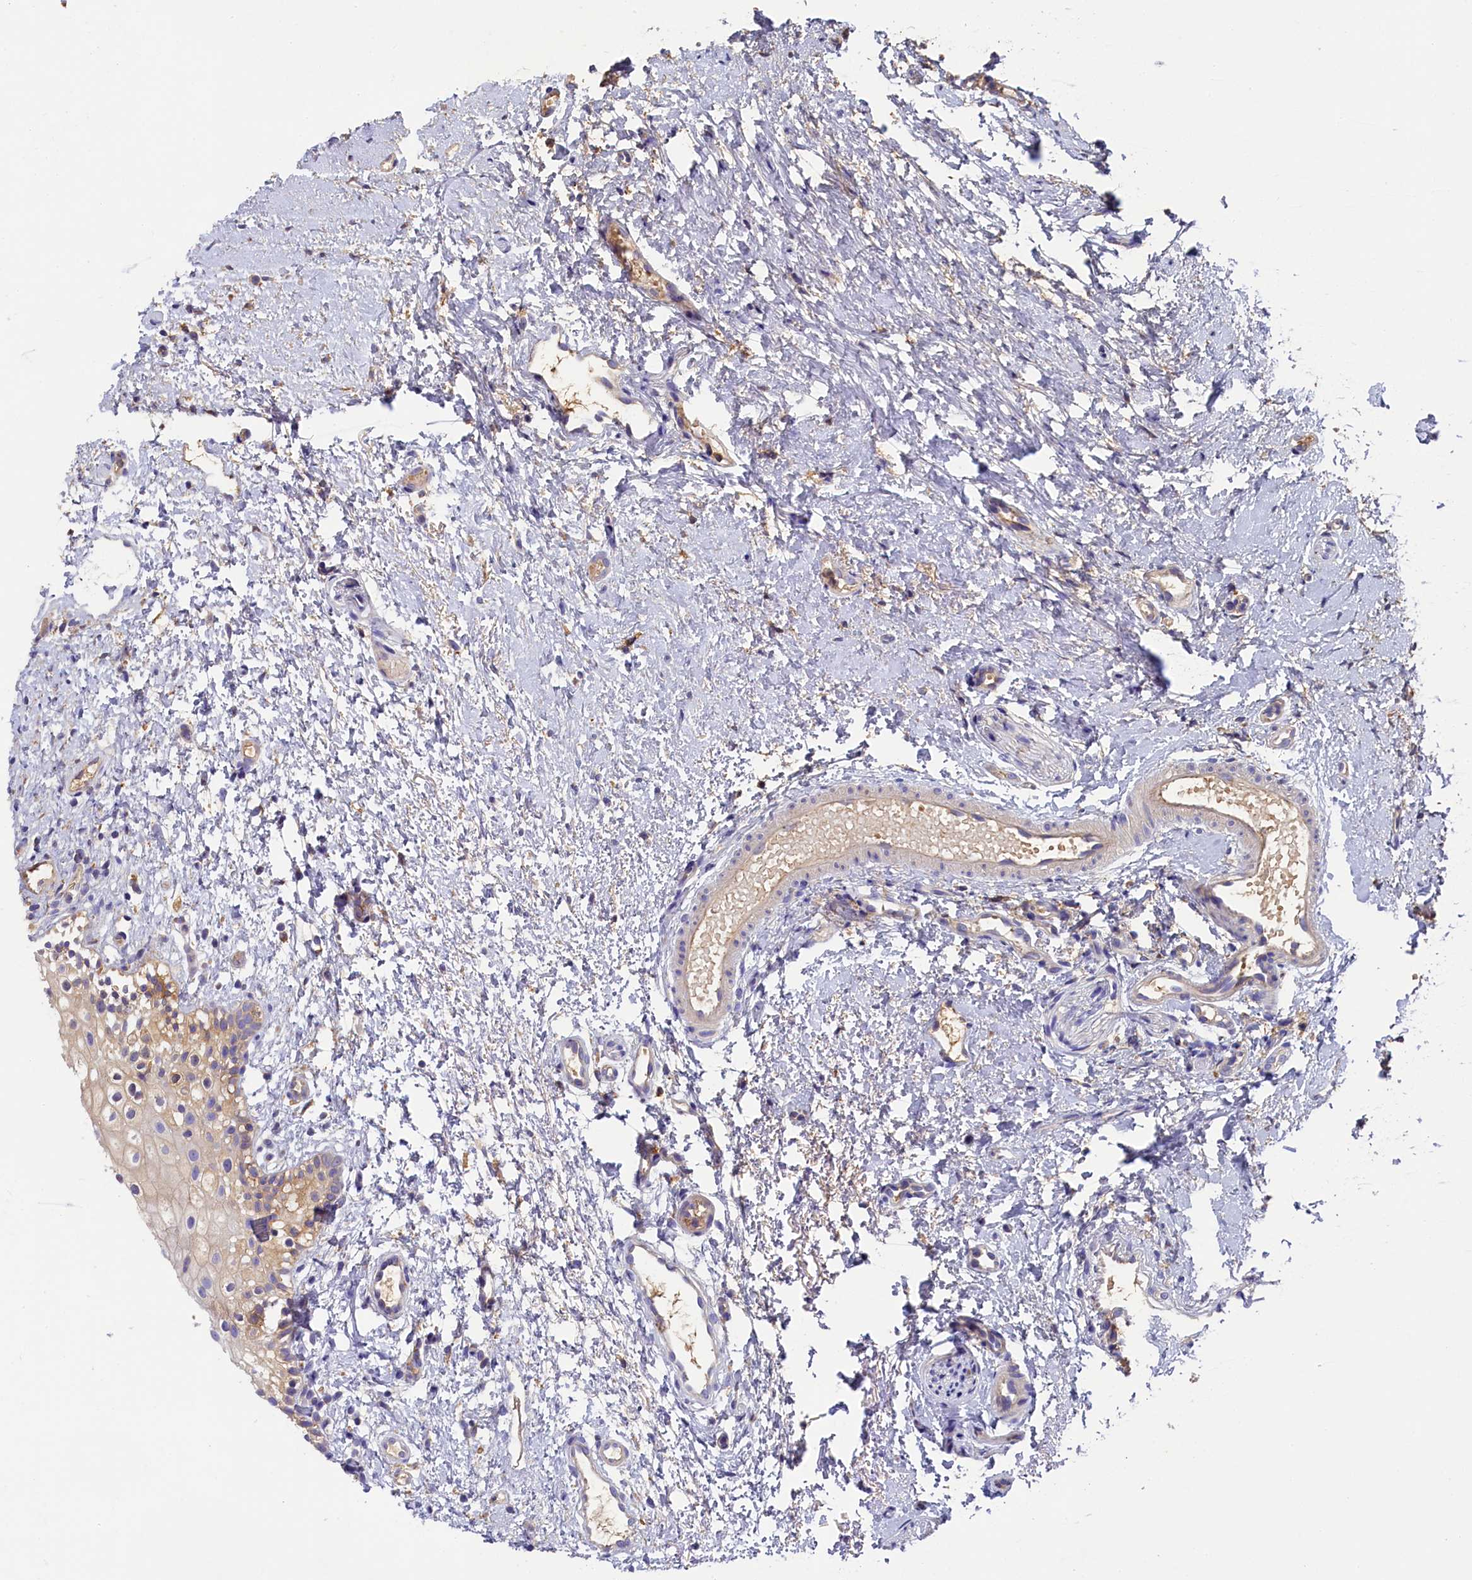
{"staining": {"intensity": "weak", "quantity": "<25%", "location": "cytoplasmic/membranous"}, "tissue": "oral mucosa", "cell_type": "Squamous epithelial cells", "image_type": "normal", "snomed": [{"axis": "morphology", "description": "Normal tissue, NOS"}, {"axis": "topography", "description": "Oral tissue"}], "caption": "Squamous epithelial cells show no significant protein positivity in benign oral mucosa. (Immunohistochemistry, brightfield microscopy, high magnification).", "gene": "SEC31B", "patient": {"sex": "female", "age": 13}}